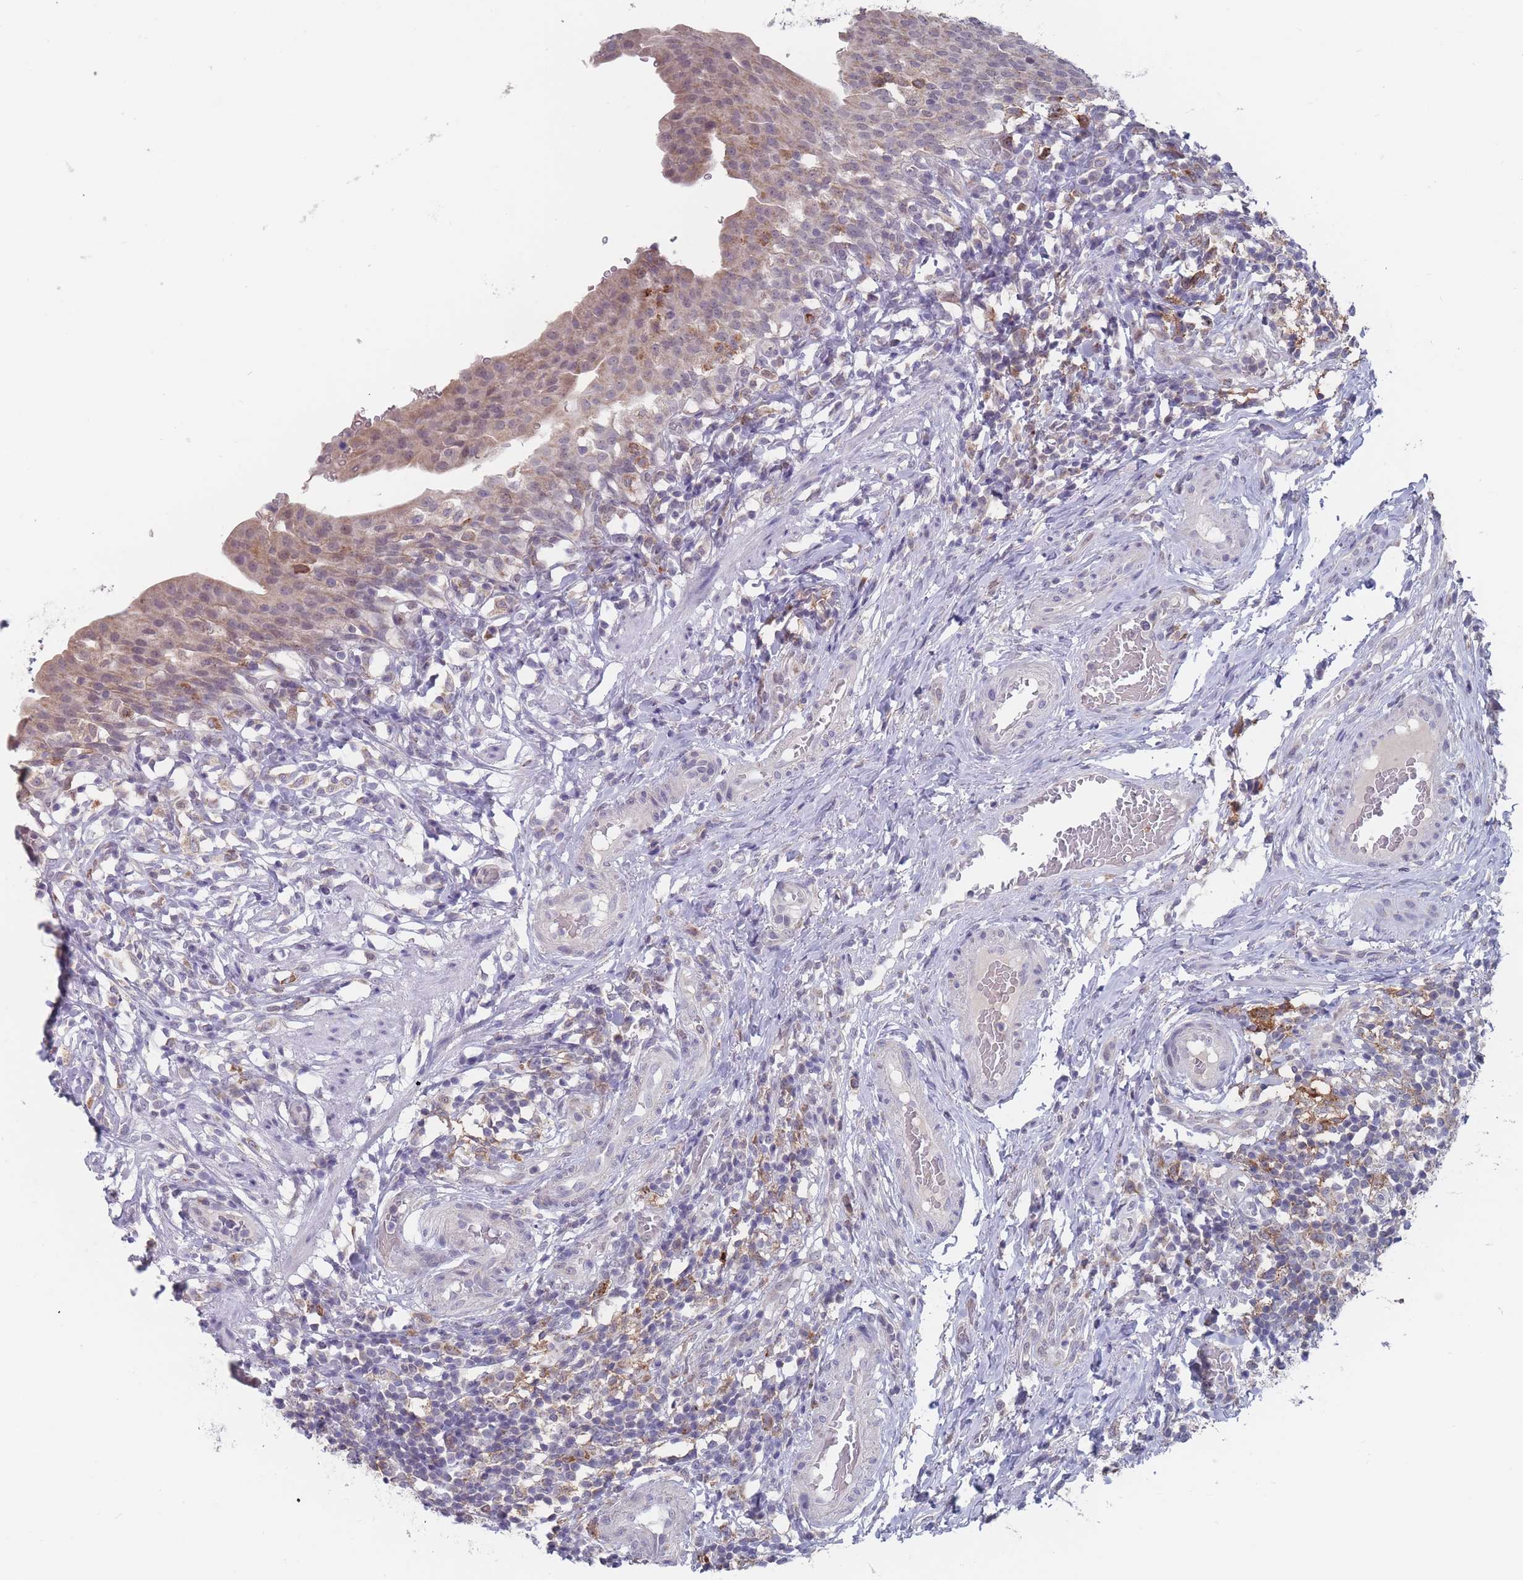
{"staining": {"intensity": "weak", "quantity": "25%-75%", "location": "cytoplasmic/membranous,nuclear"}, "tissue": "urinary bladder", "cell_type": "Urothelial cells", "image_type": "normal", "snomed": [{"axis": "morphology", "description": "Normal tissue, NOS"}, {"axis": "morphology", "description": "Inflammation, NOS"}, {"axis": "topography", "description": "Urinary bladder"}], "caption": "Human urinary bladder stained with a brown dye displays weak cytoplasmic/membranous,nuclear positive positivity in approximately 25%-75% of urothelial cells.", "gene": "PEX7", "patient": {"sex": "male", "age": 64}}